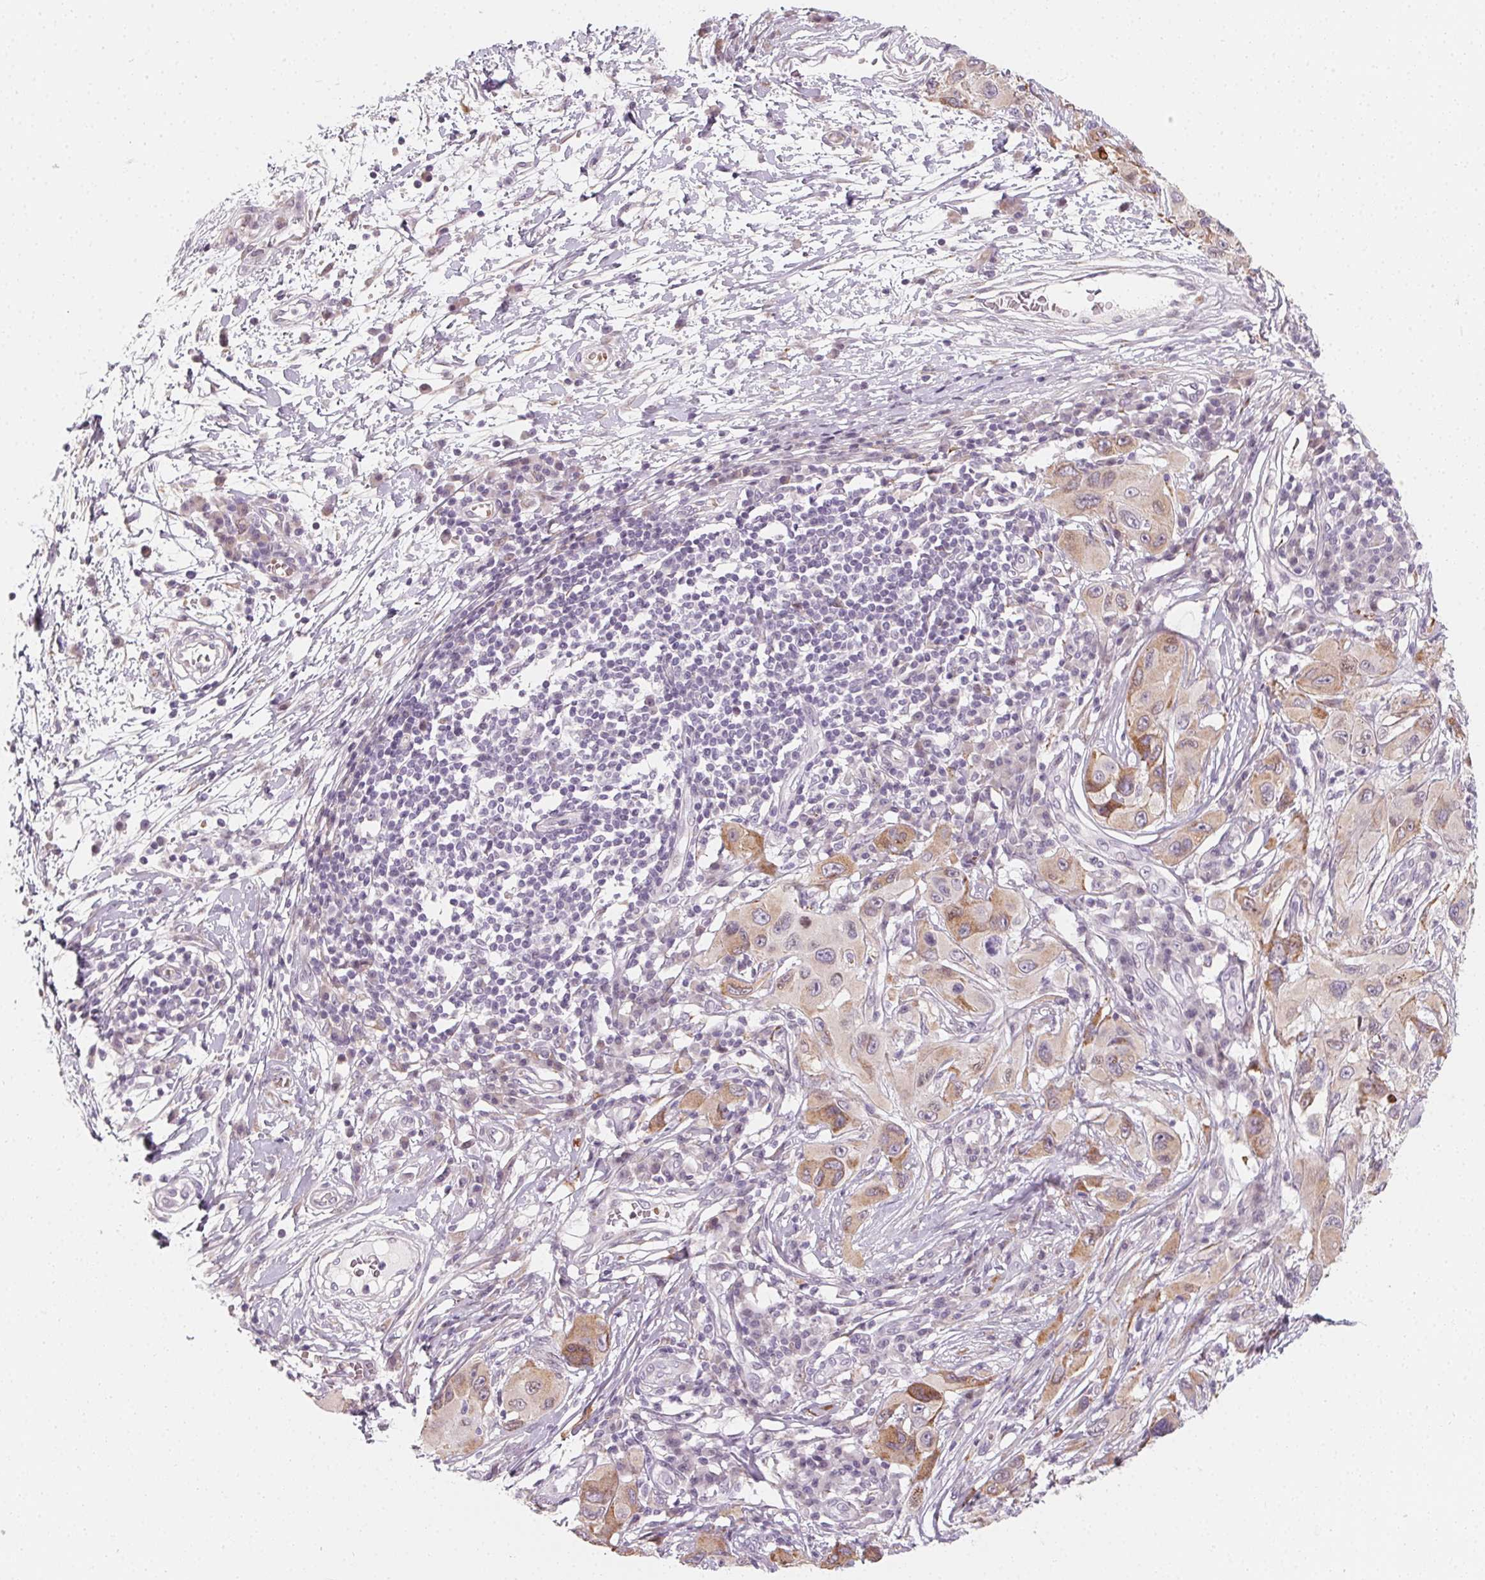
{"staining": {"intensity": "moderate", "quantity": "<25%", "location": "cytoplasmic/membranous"}, "tissue": "melanoma", "cell_type": "Tumor cells", "image_type": "cancer", "snomed": [{"axis": "morphology", "description": "Malignant melanoma, NOS"}, {"axis": "topography", "description": "Skin"}], "caption": "This image demonstrates immunohistochemistry (IHC) staining of malignant melanoma, with low moderate cytoplasmic/membranous positivity in about <25% of tumor cells.", "gene": "CCDC96", "patient": {"sex": "male", "age": 53}}